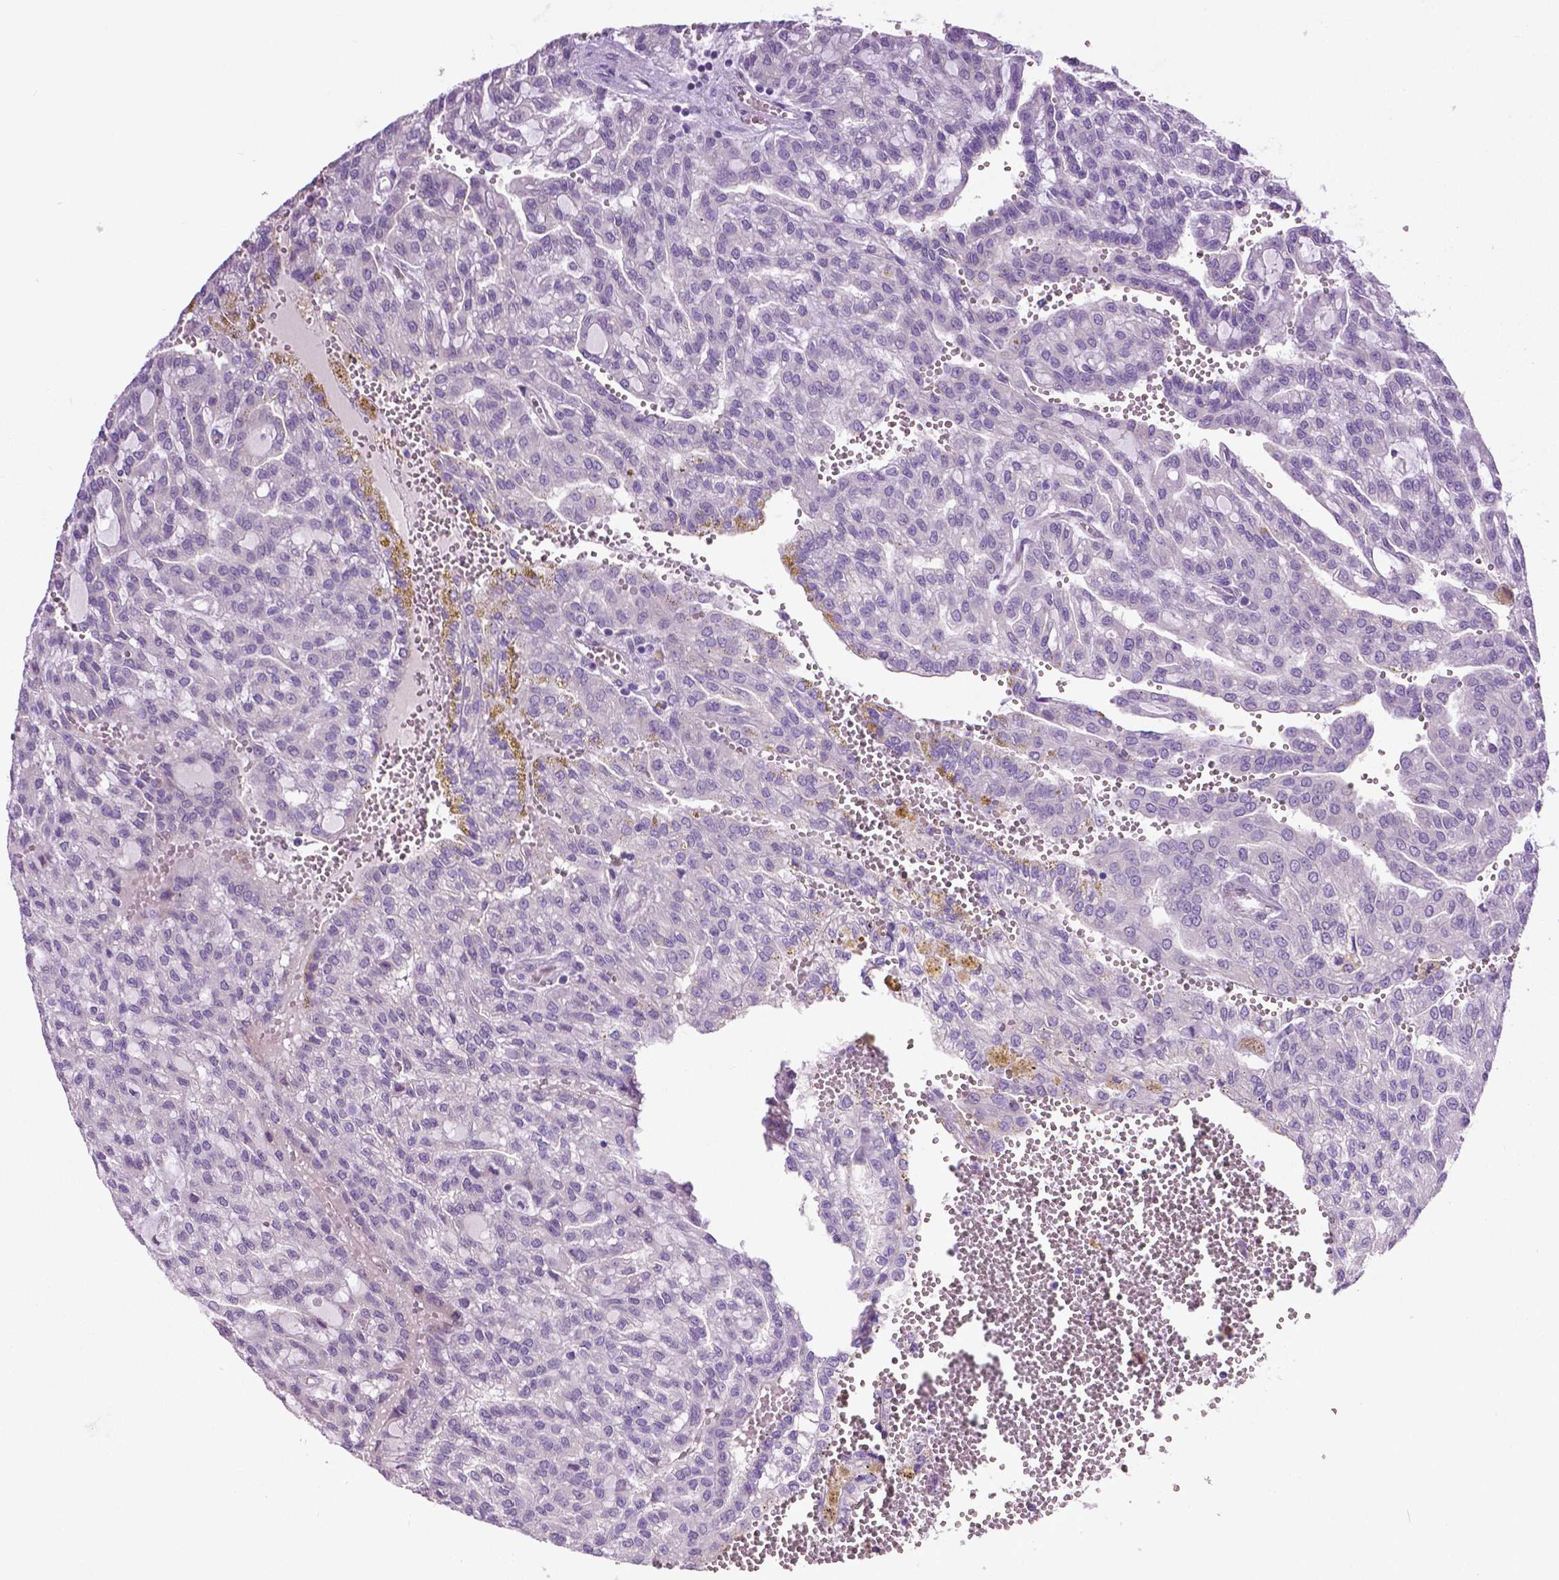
{"staining": {"intensity": "negative", "quantity": "none", "location": "none"}, "tissue": "renal cancer", "cell_type": "Tumor cells", "image_type": "cancer", "snomed": [{"axis": "morphology", "description": "Adenocarcinoma, NOS"}, {"axis": "topography", "description": "Kidney"}], "caption": "Immunohistochemistry (IHC) micrograph of neoplastic tissue: human adenocarcinoma (renal) stained with DAB reveals no significant protein expression in tumor cells.", "gene": "PTGER3", "patient": {"sex": "male", "age": 63}}